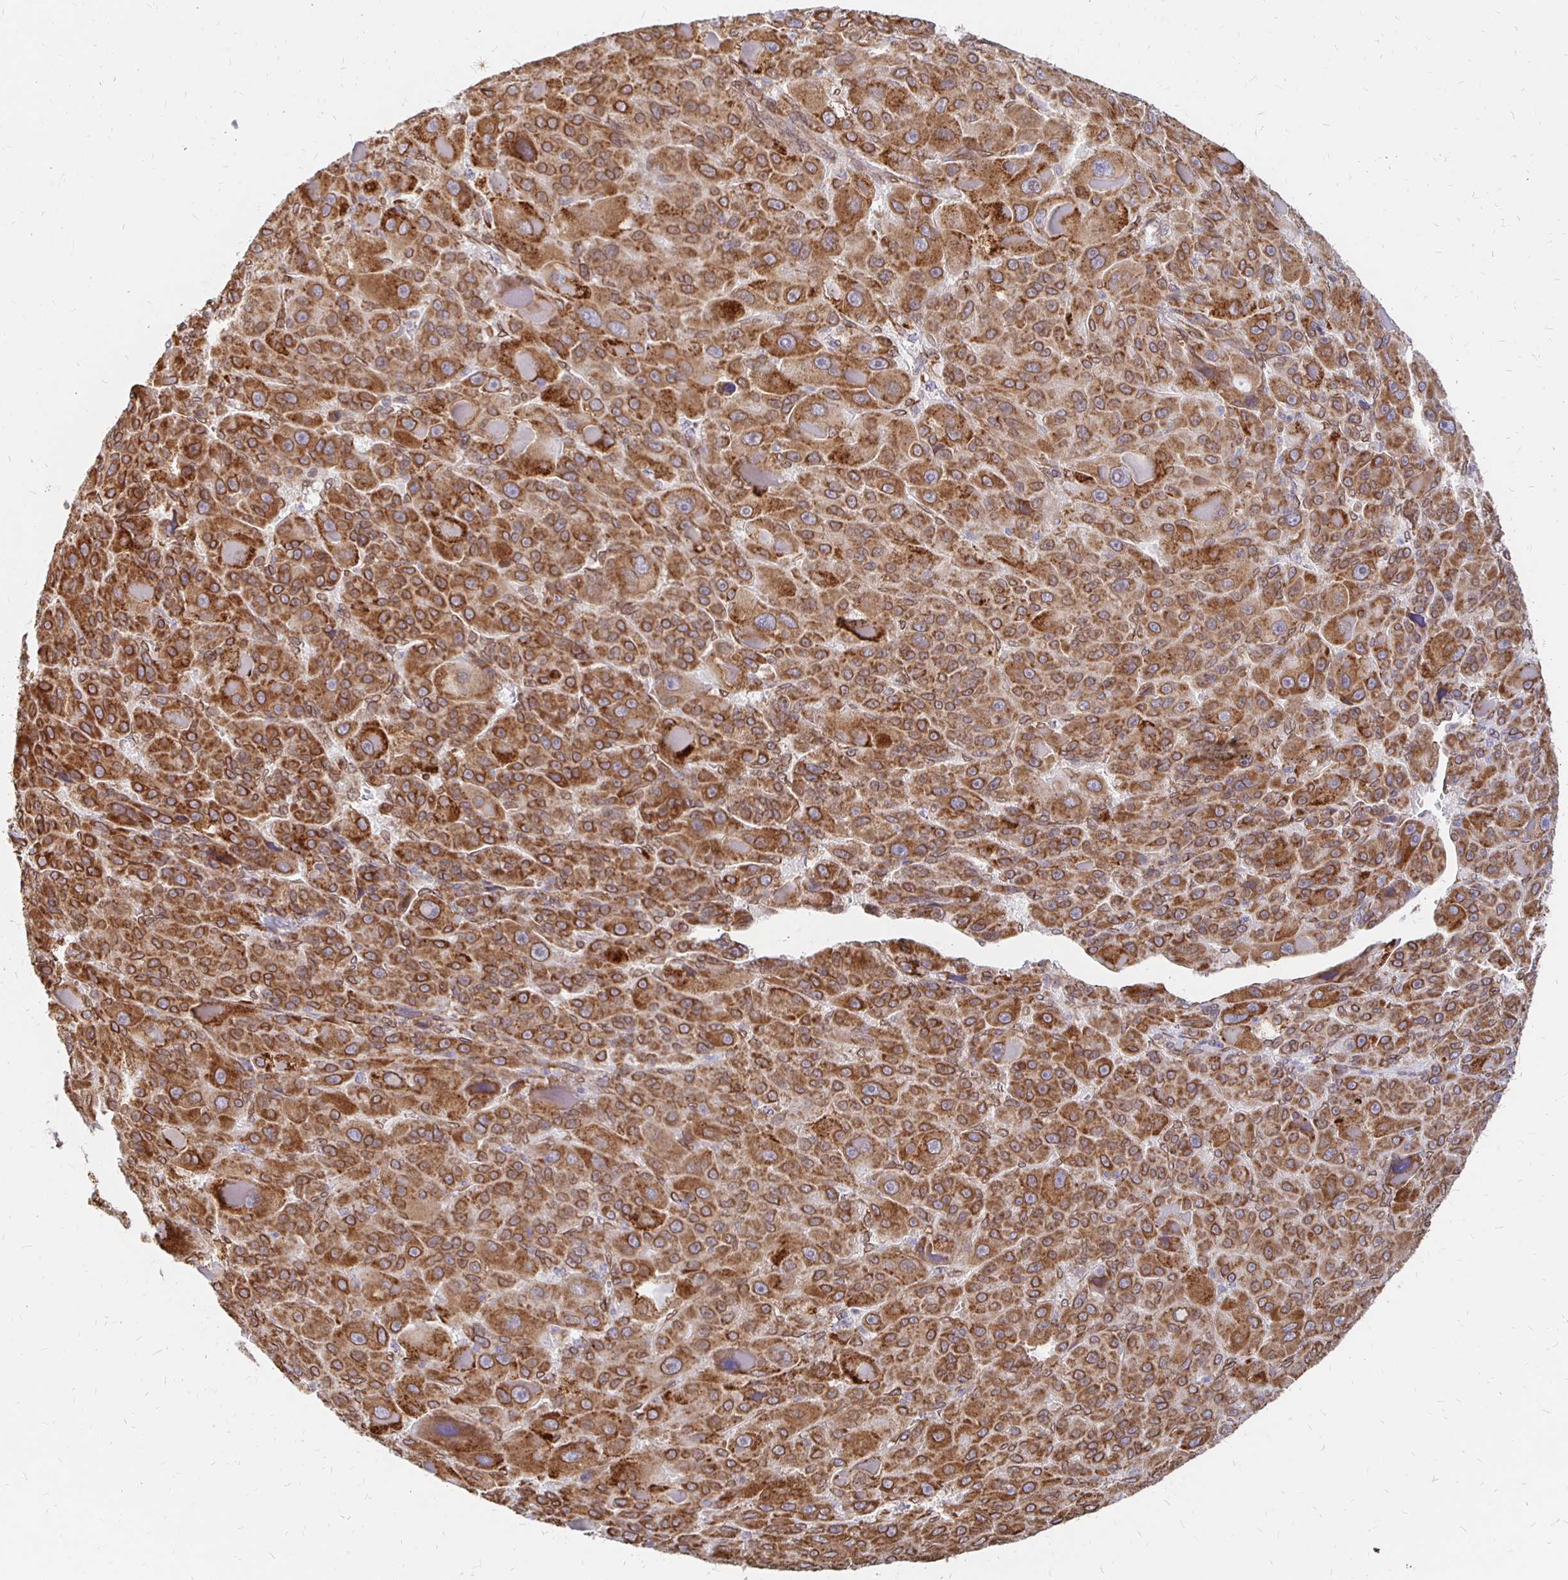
{"staining": {"intensity": "strong", "quantity": ">75%", "location": "cytoplasmic/membranous,nuclear"}, "tissue": "liver cancer", "cell_type": "Tumor cells", "image_type": "cancer", "snomed": [{"axis": "morphology", "description": "Carcinoma, Hepatocellular, NOS"}, {"axis": "topography", "description": "Liver"}], "caption": "DAB immunohistochemical staining of human liver cancer displays strong cytoplasmic/membranous and nuclear protein staining in approximately >75% of tumor cells. (DAB (3,3'-diaminobenzidine) = brown stain, brightfield microscopy at high magnification).", "gene": "PELI3", "patient": {"sex": "male", "age": 76}}